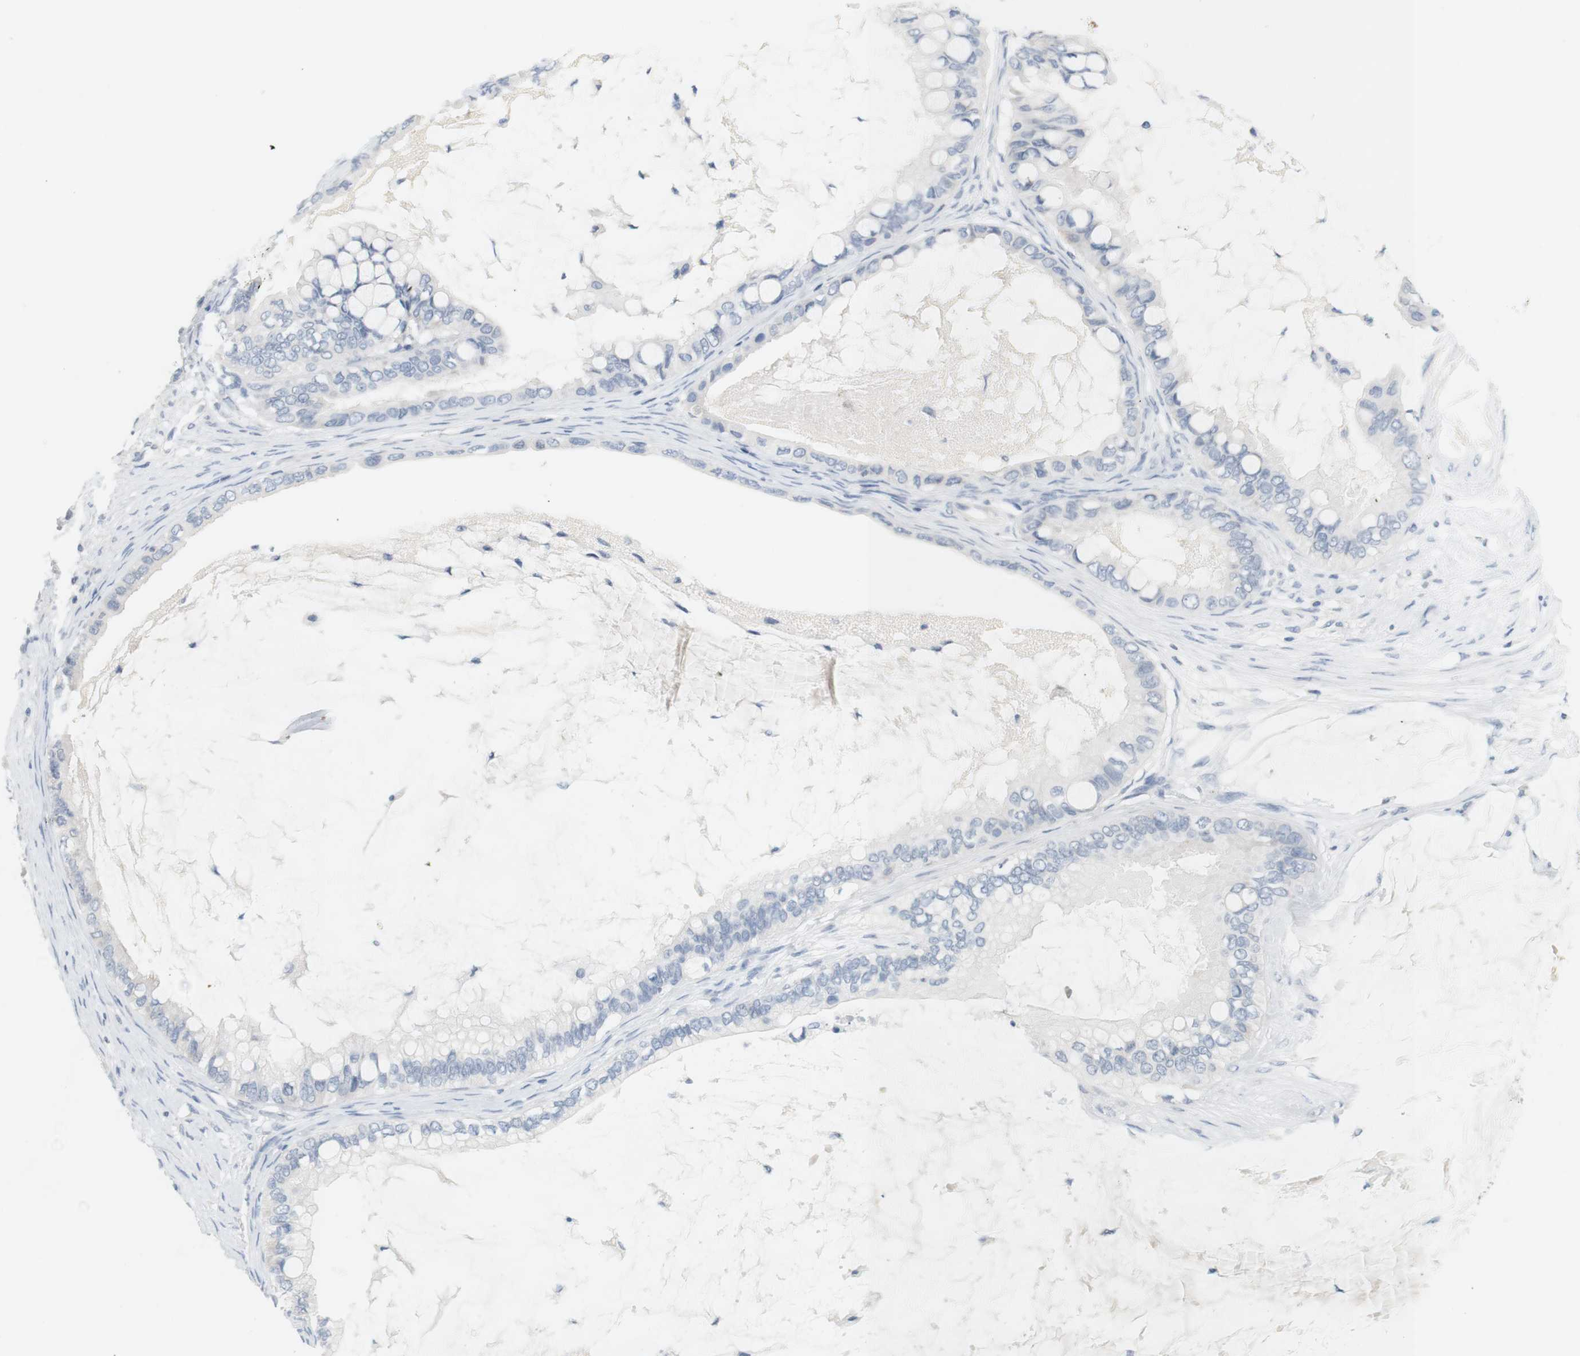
{"staining": {"intensity": "negative", "quantity": "none", "location": "none"}, "tissue": "ovarian cancer", "cell_type": "Tumor cells", "image_type": "cancer", "snomed": [{"axis": "morphology", "description": "Cystadenocarcinoma, mucinous, NOS"}, {"axis": "topography", "description": "Ovary"}], "caption": "Immunohistochemistry of ovarian mucinous cystadenocarcinoma demonstrates no positivity in tumor cells.", "gene": "OPRM1", "patient": {"sex": "female", "age": 80}}